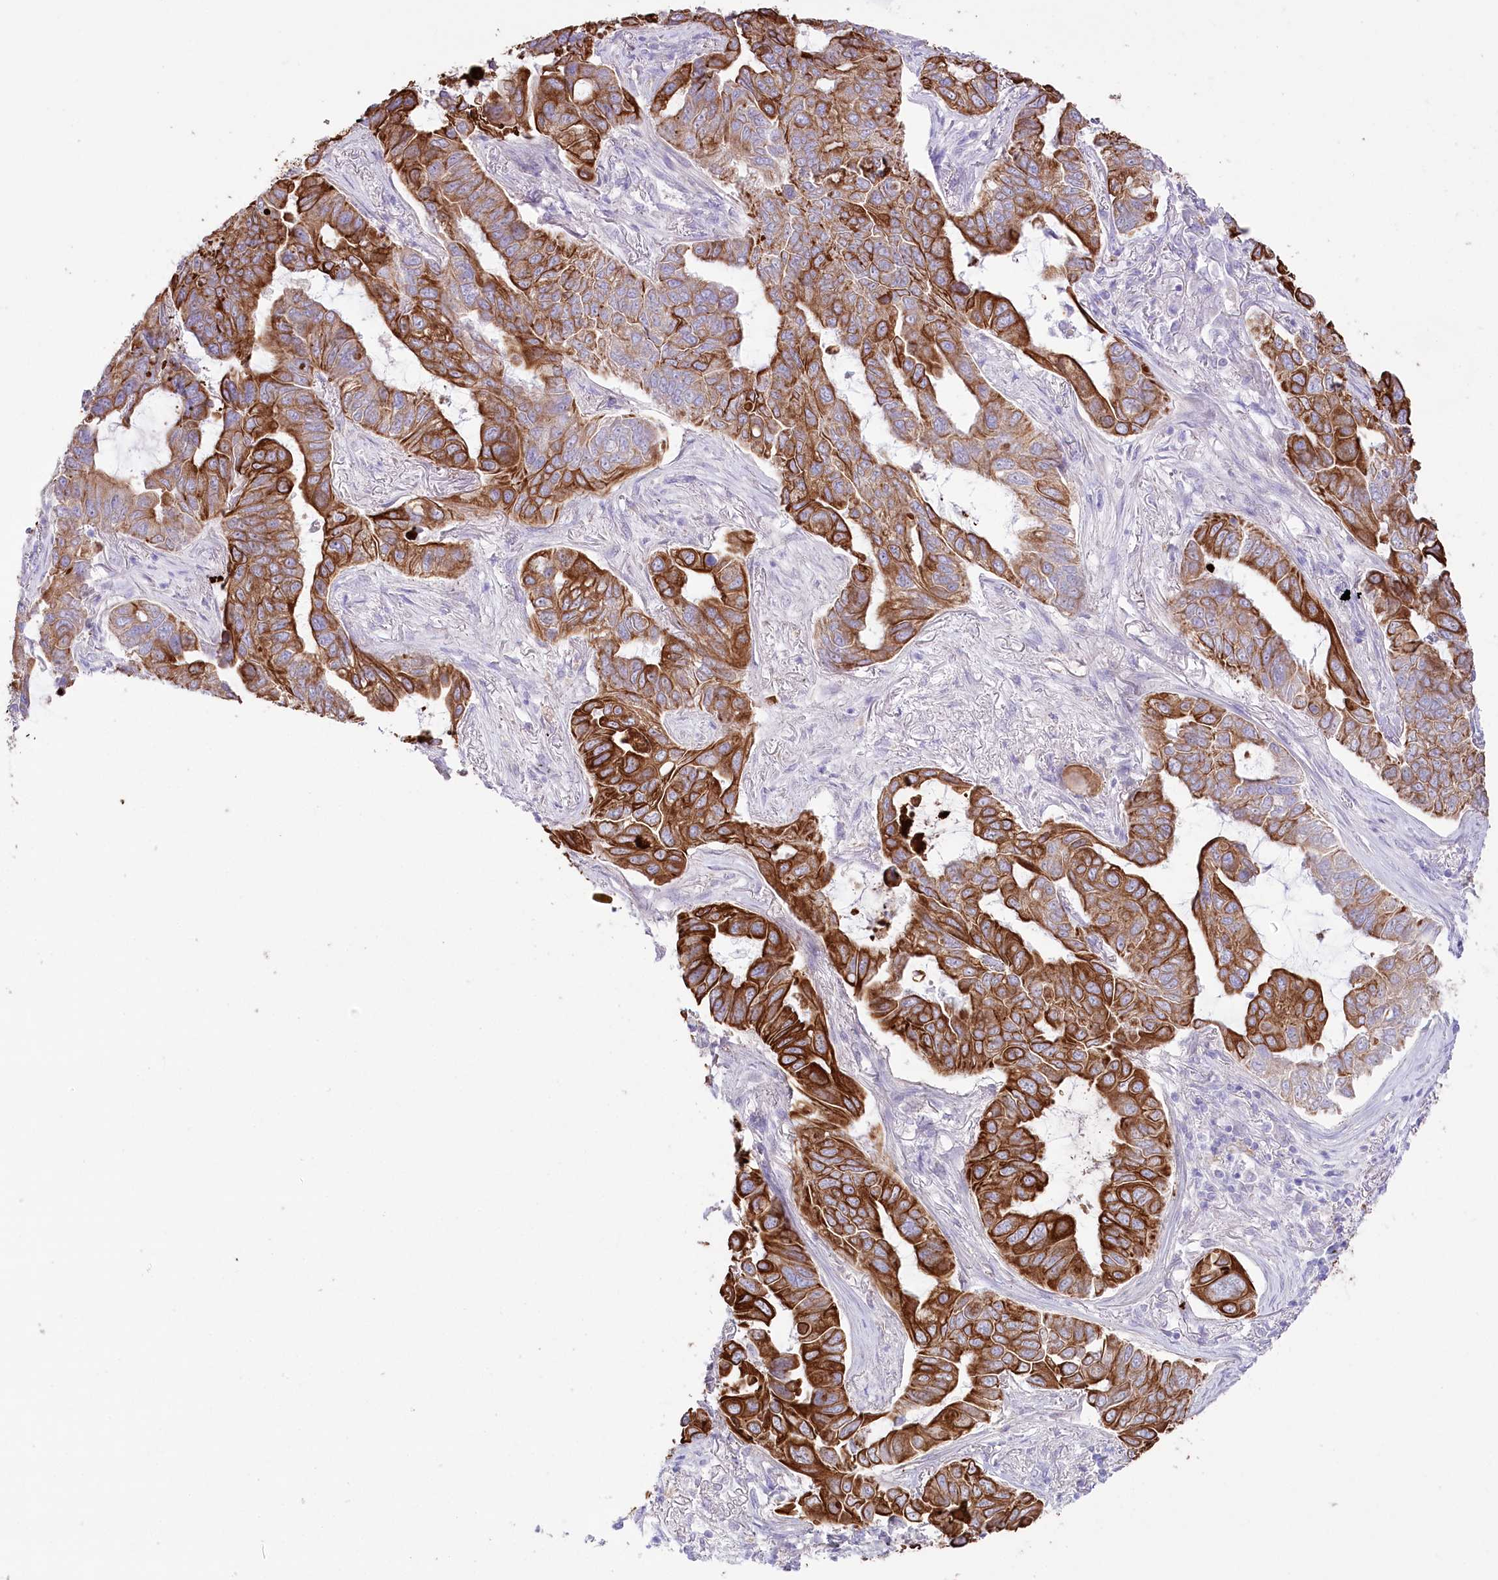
{"staining": {"intensity": "strong", "quantity": ">75%", "location": "cytoplasmic/membranous"}, "tissue": "lung cancer", "cell_type": "Tumor cells", "image_type": "cancer", "snomed": [{"axis": "morphology", "description": "Adenocarcinoma, NOS"}, {"axis": "topography", "description": "Lung"}], "caption": "DAB immunohistochemical staining of human lung cancer displays strong cytoplasmic/membranous protein expression in about >75% of tumor cells.", "gene": "SLC39A10", "patient": {"sex": "male", "age": 64}}